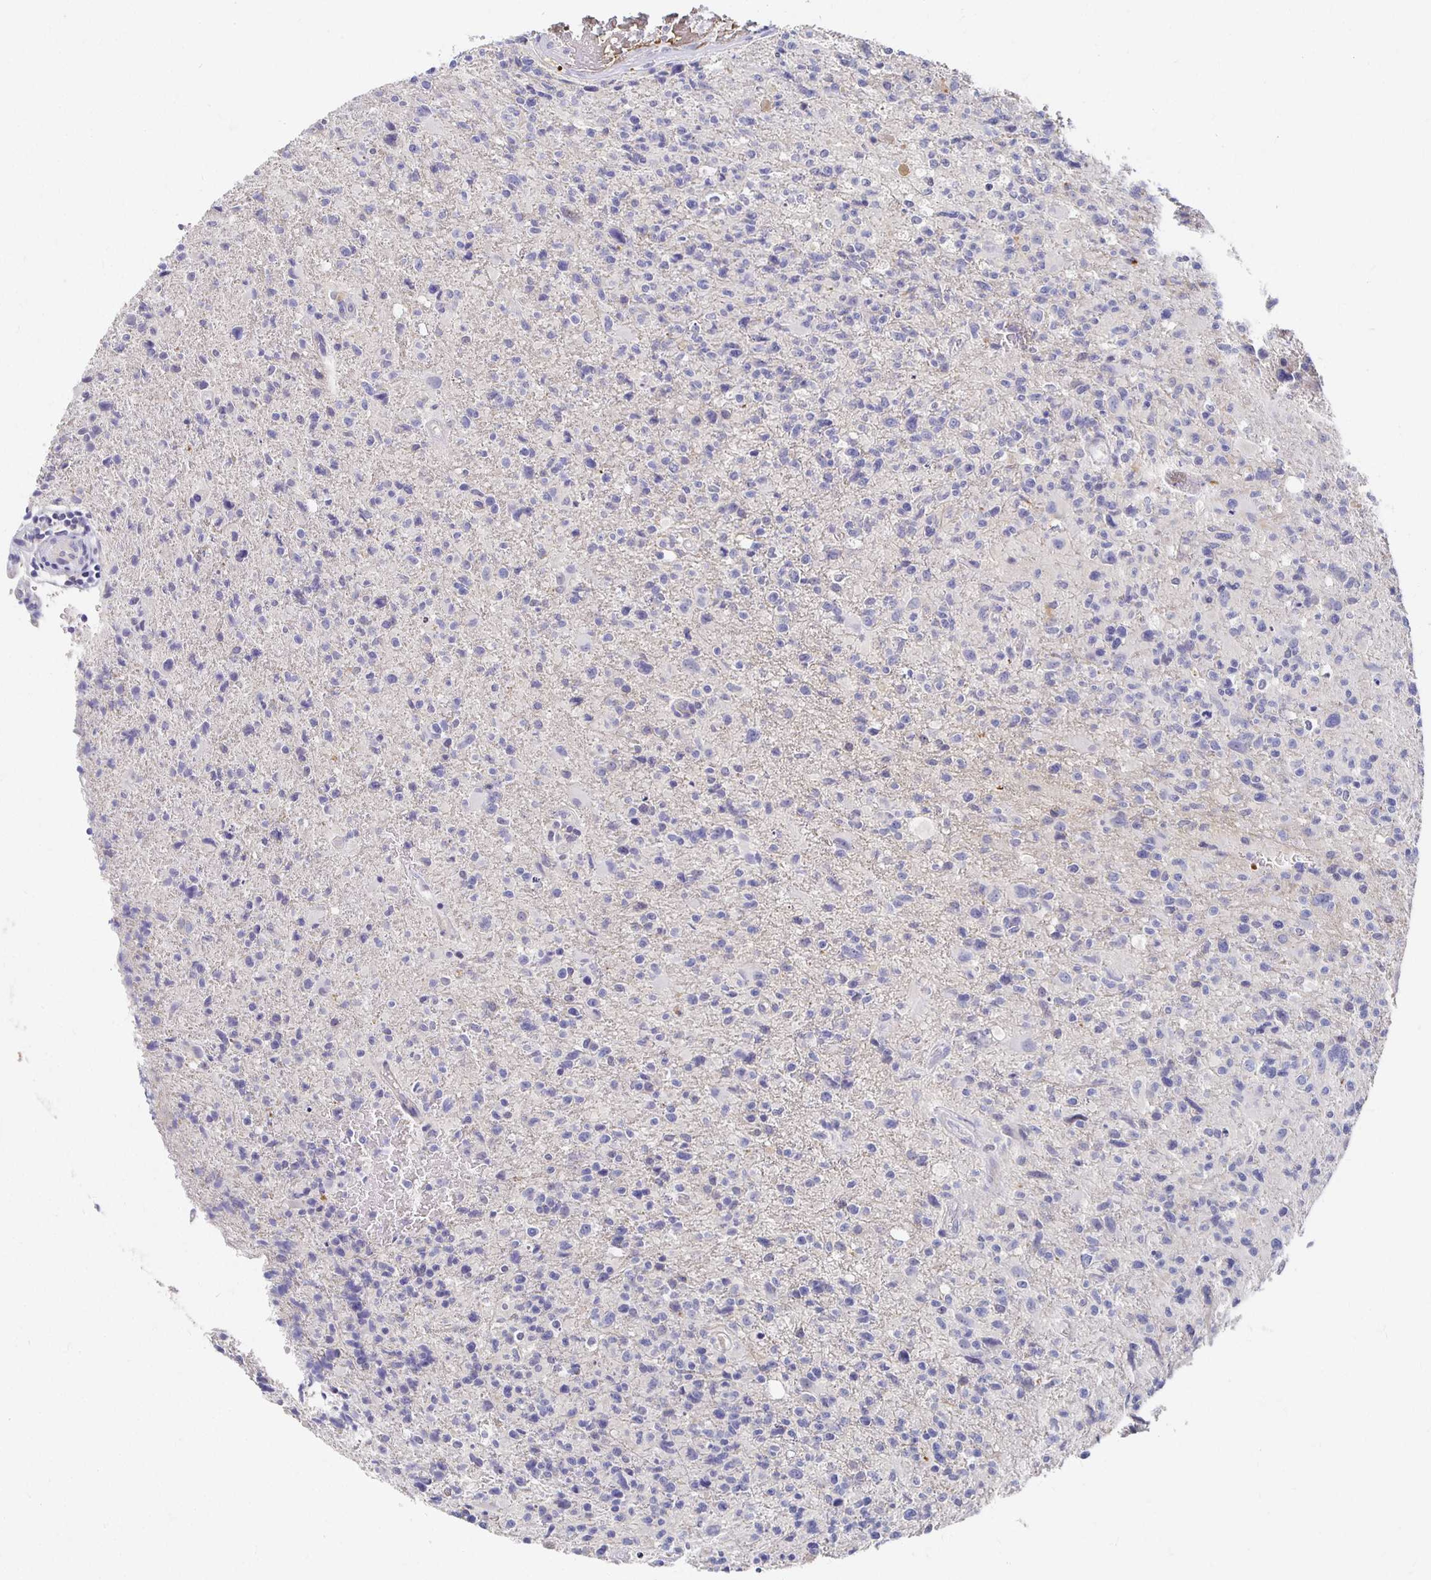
{"staining": {"intensity": "negative", "quantity": "none", "location": "none"}, "tissue": "glioma", "cell_type": "Tumor cells", "image_type": "cancer", "snomed": [{"axis": "morphology", "description": "Glioma, malignant, High grade"}, {"axis": "topography", "description": "Brain"}], "caption": "This photomicrograph is of high-grade glioma (malignant) stained with immunohistochemistry to label a protein in brown with the nuclei are counter-stained blue. There is no staining in tumor cells. The staining is performed using DAB (3,3'-diaminobenzidine) brown chromogen with nuclei counter-stained in using hematoxylin.", "gene": "FKRP", "patient": {"sex": "male", "age": 63}}